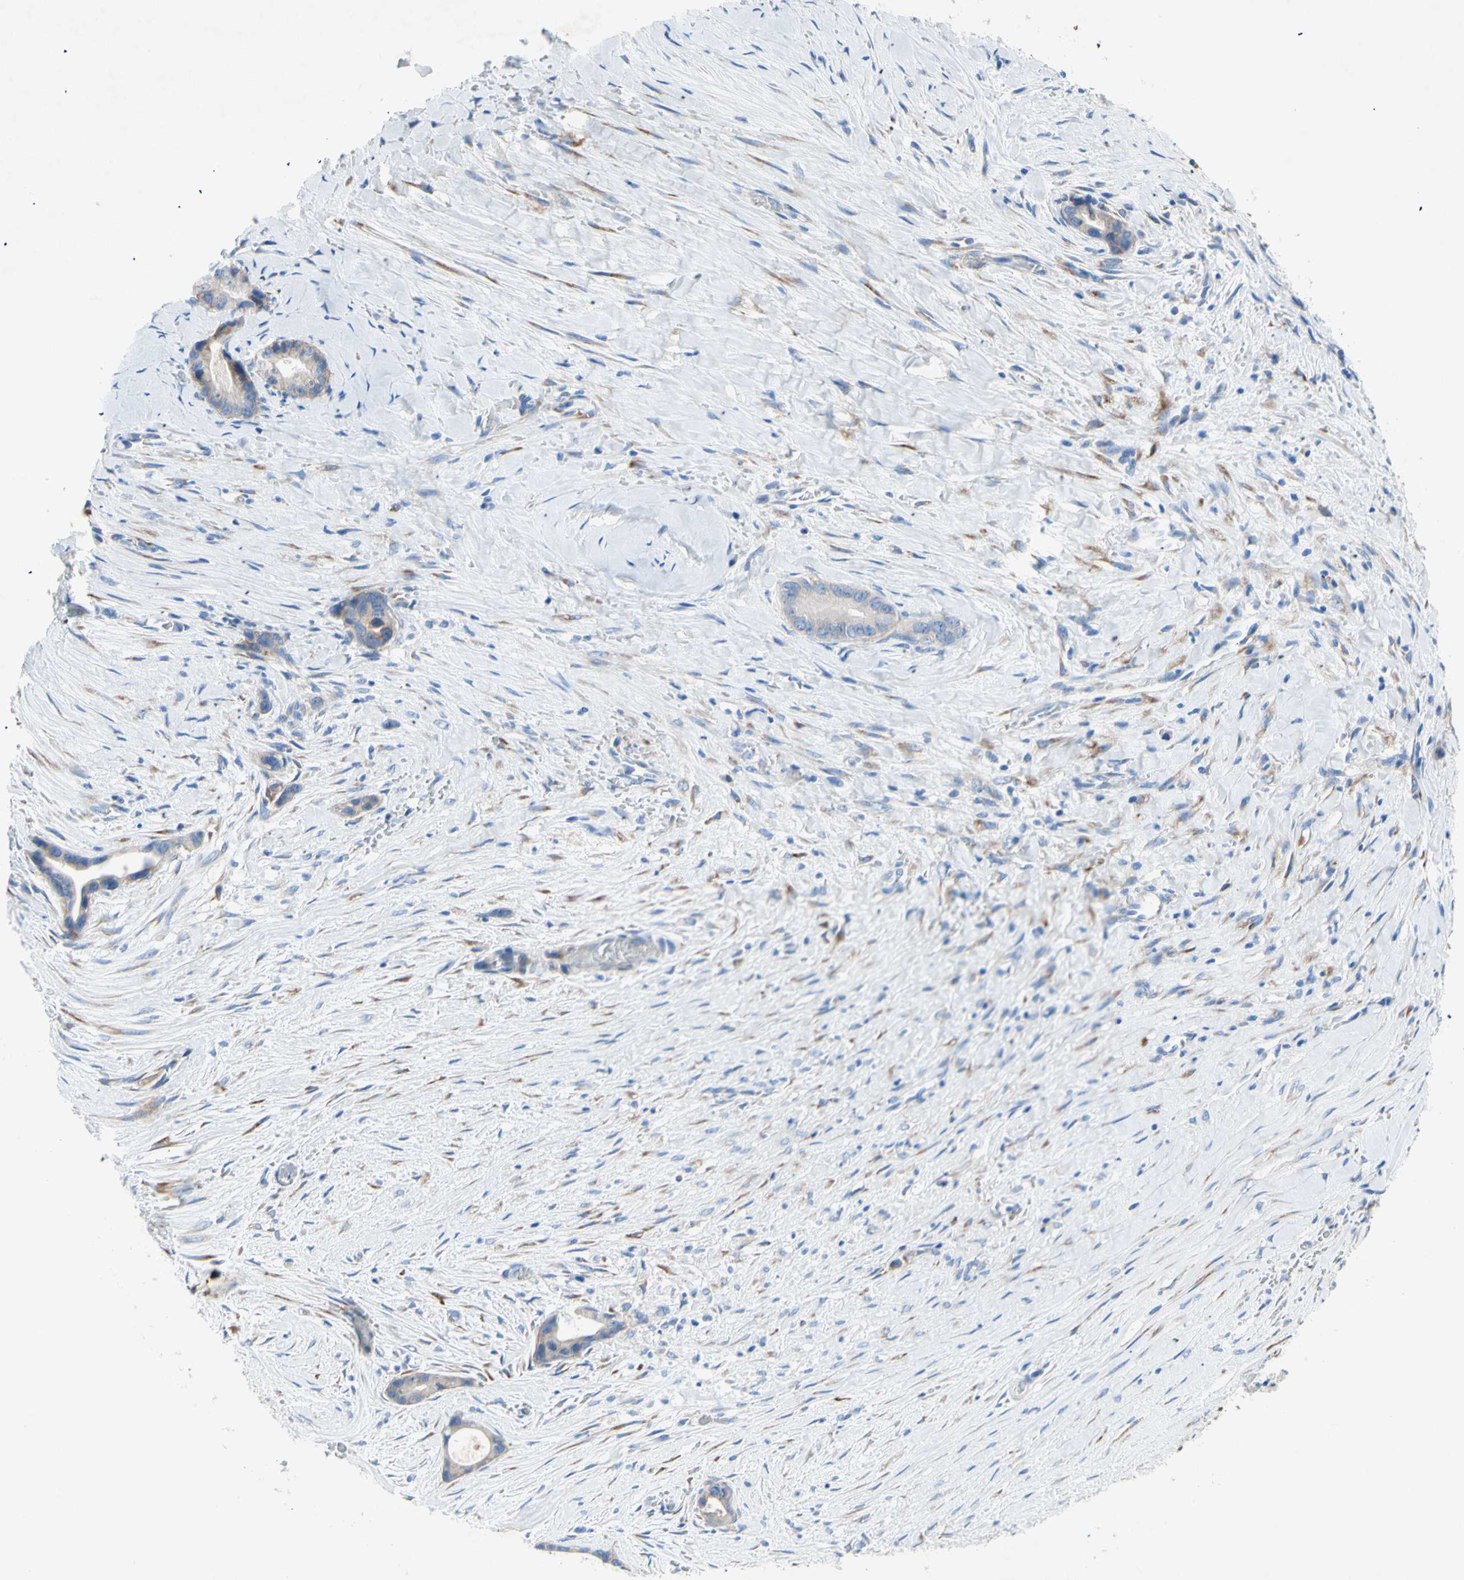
{"staining": {"intensity": "negative", "quantity": "none", "location": "none"}, "tissue": "liver cancer", "cell_type": "Tumor cells", "image_type": "cancer", "snomed": [{"axis": "morphology", "description": "Cholangiocarcinoma"}, {"axis": "topography", "description": "Liver"}], "caption": "Immunohistochemistry (IHC) photomicrograph of human liver cancer stained for a protein (brown), which demonstrates no positivity in tumor cells.", "gene": "TMIGD2", "patient": {"sex": "female", "age": 55}}